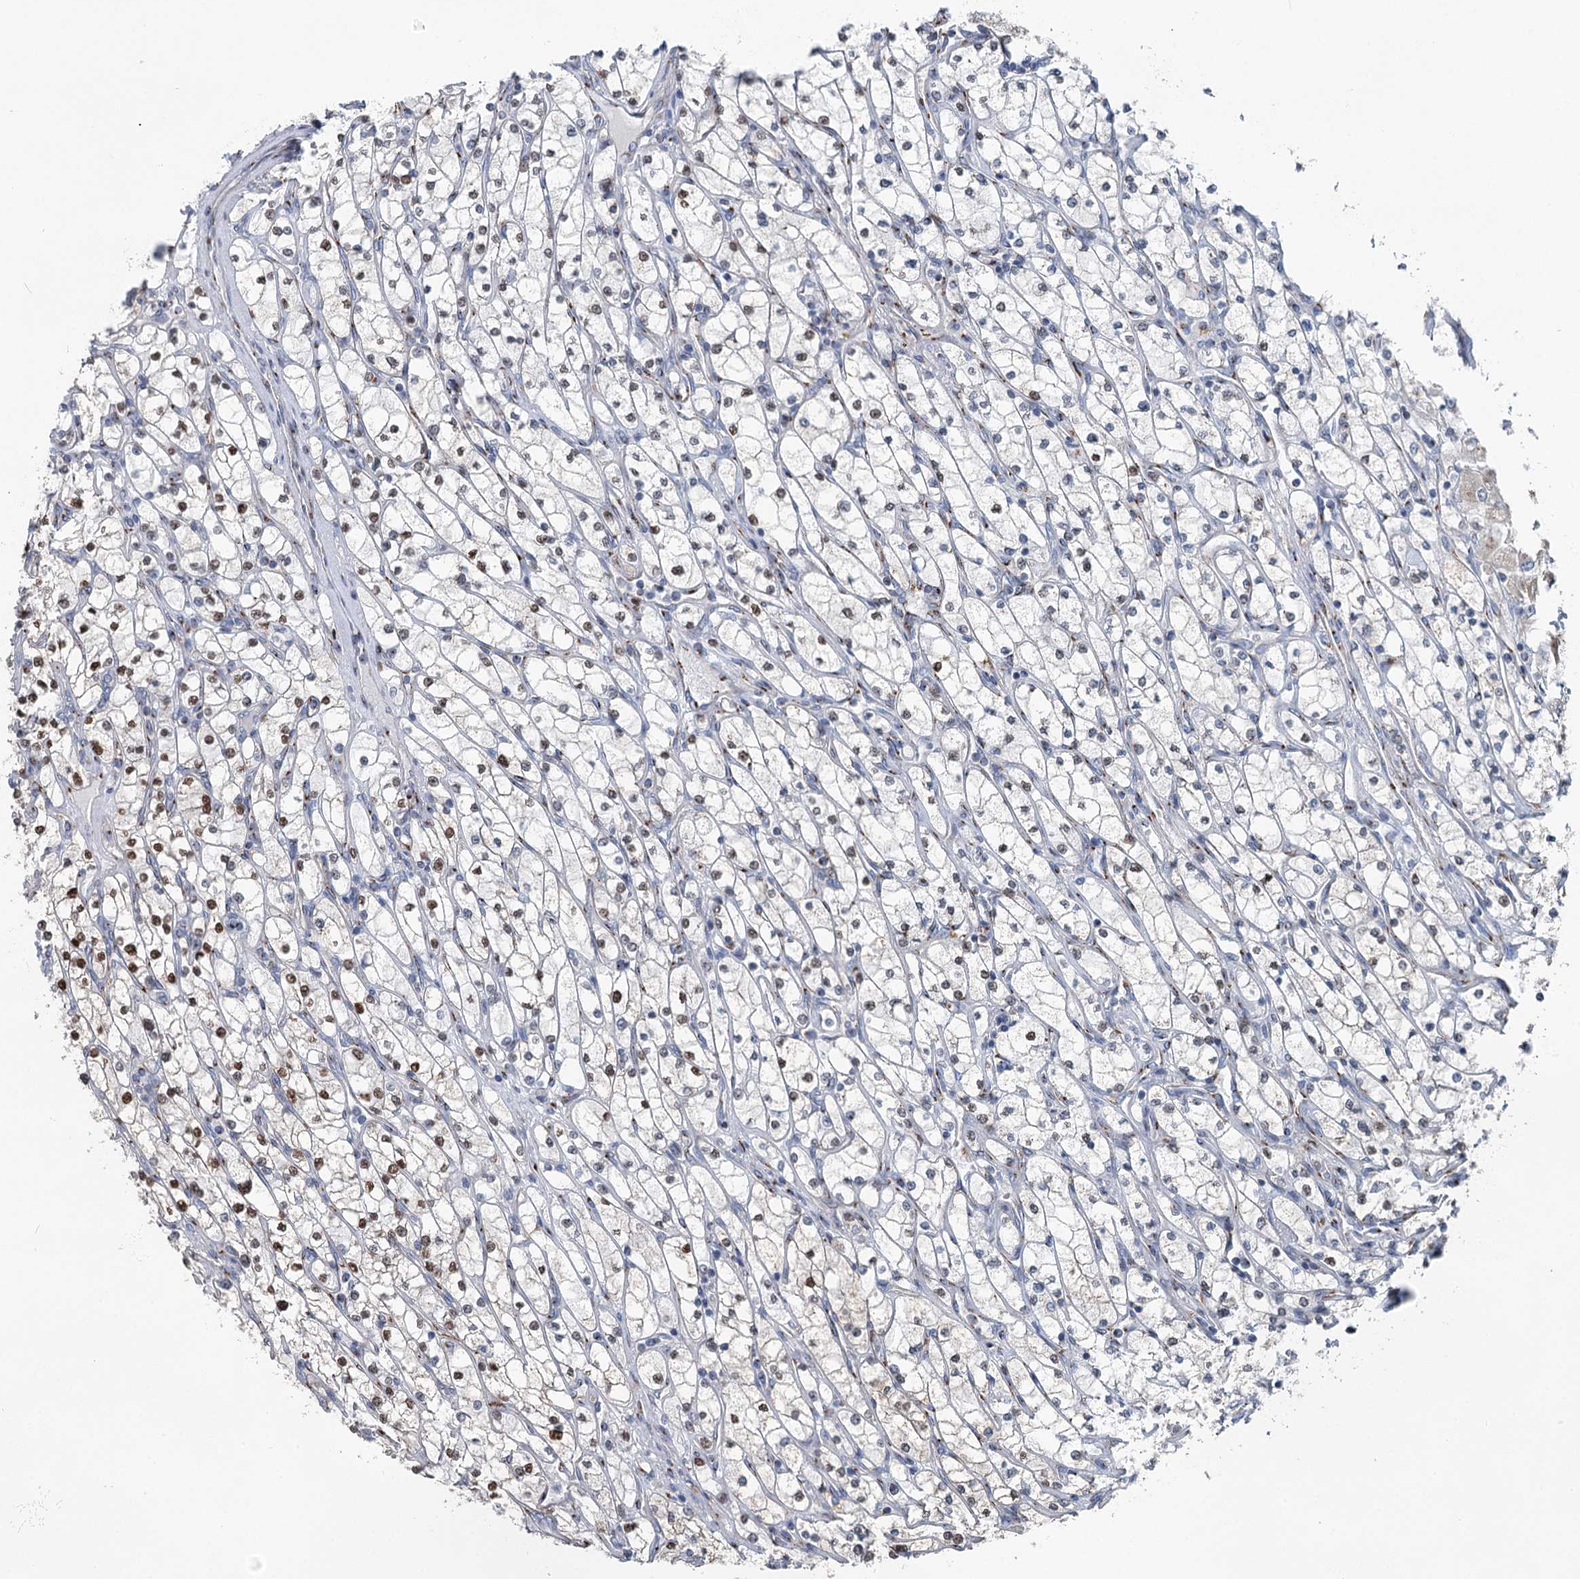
{"staining": {"intensity": "moderate", "quantity": "25%-75%", "location": "nuclear"}, "tissue": "renal cancer", "cell_type": "Tumor cells", "image_type": "cancer", "snomed": [{"axis": "morphology", "description": "Adenocarcinoma, NOS"}, {"axis": "topography", "description": "Kidney"}], "caption": "Moderate nuclear staining is present in about 25%-75% of tumor cells in renal cancer (adenocarcinoma). Using DAB (brown) and hematoxylin (blue) stains, captured at high magnification using brightfield microscopy.", "gene": "ITIH5", "patient": {"sex": "male", "age": 80}}